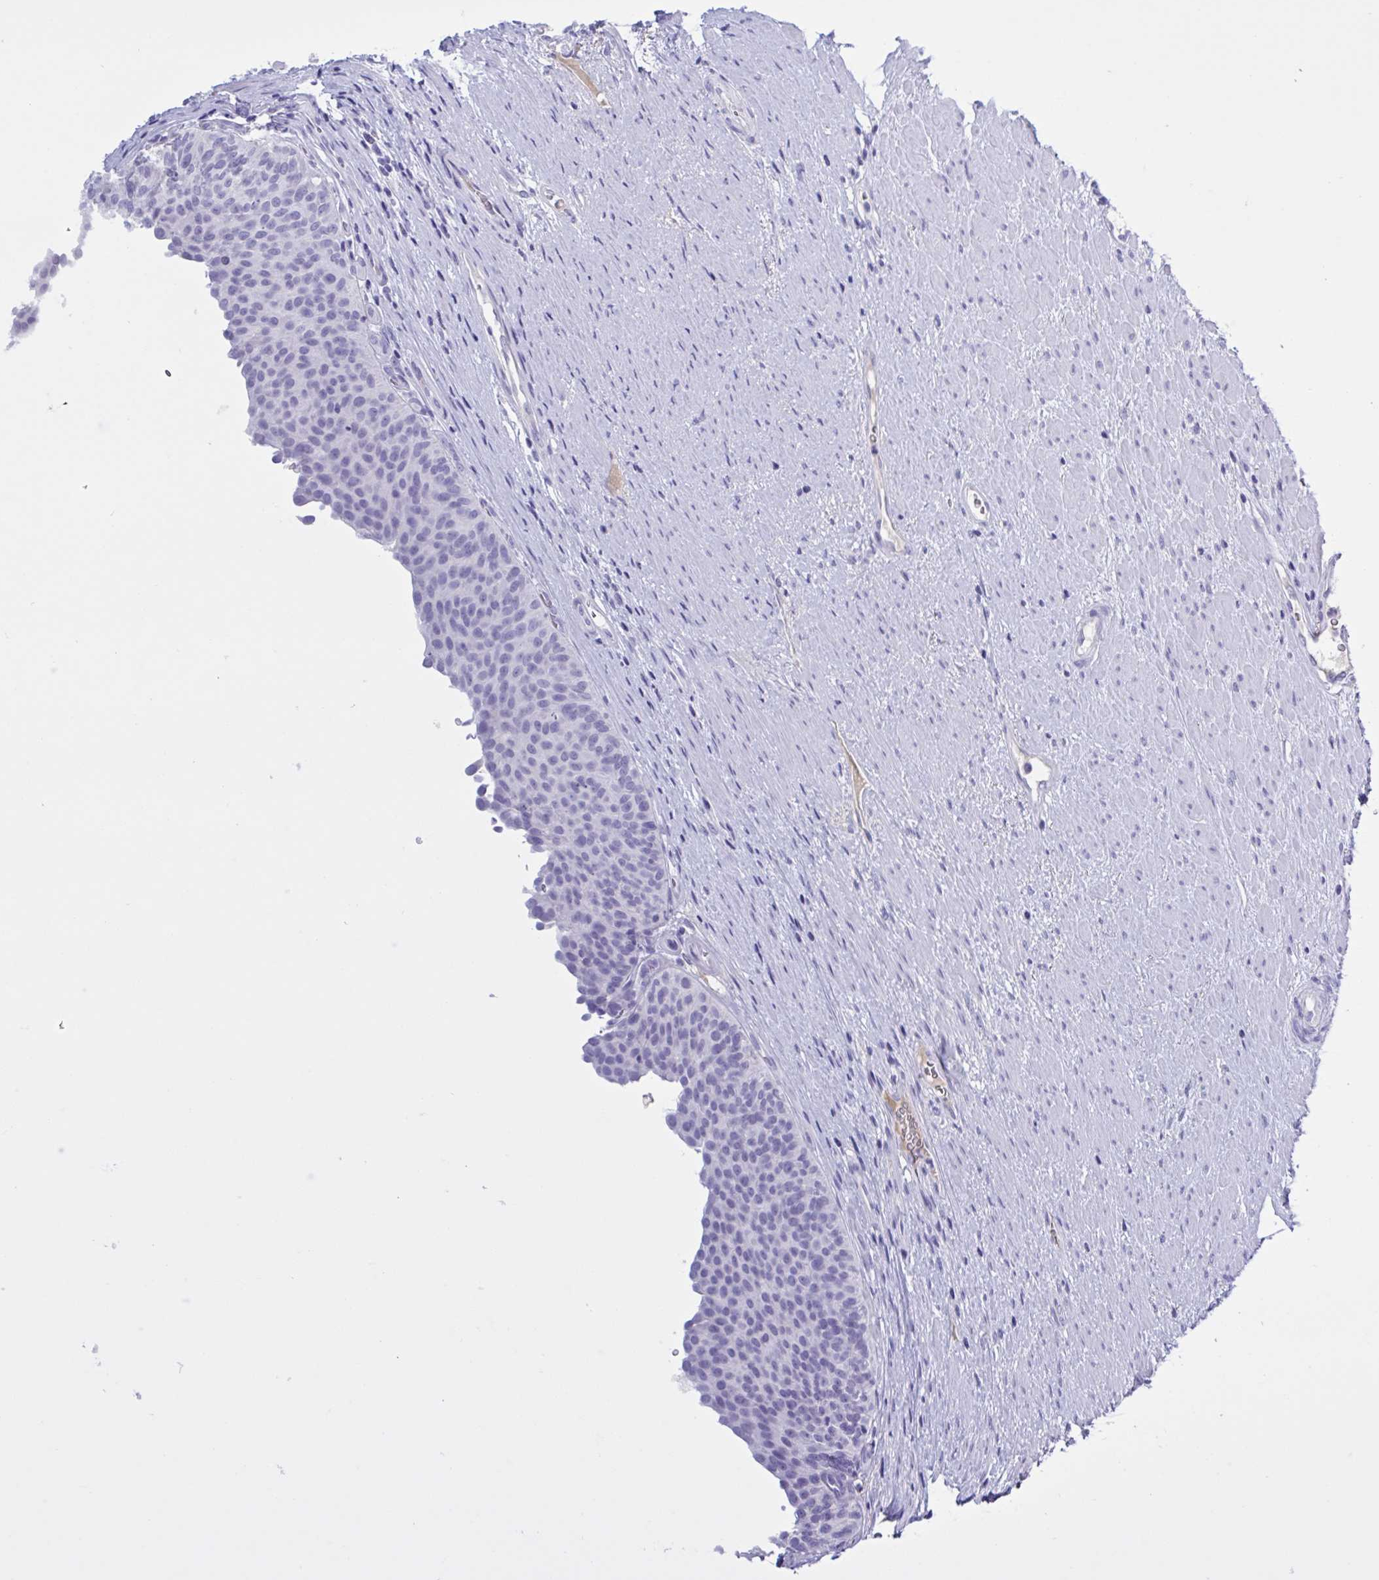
{"staining": {"intensity": "negative", "quantity": "none", "location": "none"}, "tissue": "urinary bladder", "cell_type": "Urothelial cells", "image_type": "normal", "snomed": [{"axis": "morphology", "description": "Normal tissue, NOS"}, {"axis": "topography", "description": "Urinary bladder"}, {"axis": "topography", "description": "Prostate"}], "caption": "The immunohistochemistry (IHC) histopathology image has no significant staining in urothelial cells of urinary bladder.", "gene": "USP35", "patient": {"sex": "male", "age": 77}}